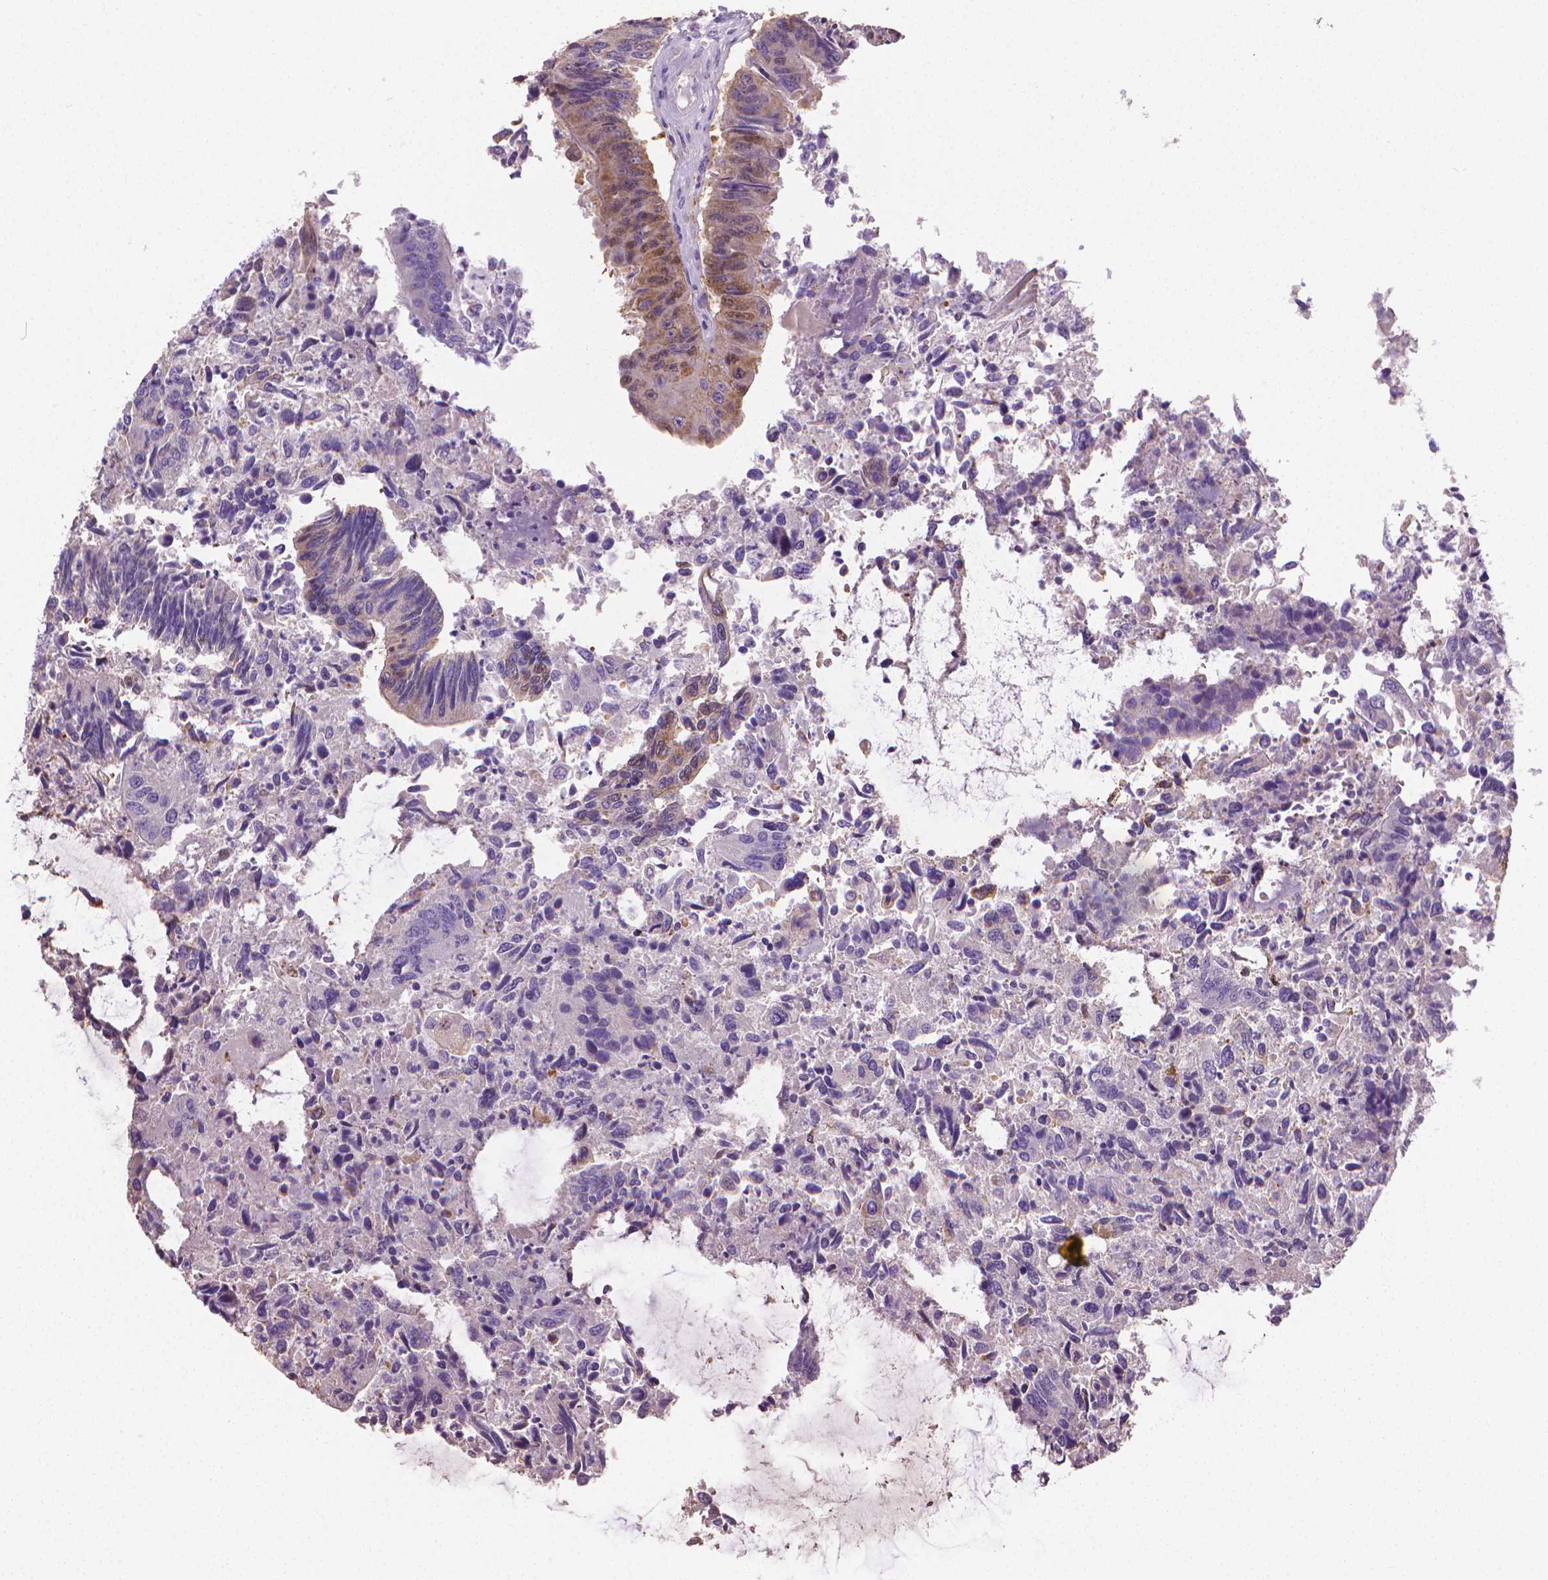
{"staining": {"intensity": "weak", "quantity": "<25%", "location": "cytoplasmic/membranous"}, "tissue": "colorectal cancer", "cell_type": "Tumor cells", "image_type": "cancer", "snomed": [{"axis": "morphology", "description": "Adenocarcinoma, NOS"}, {"axis": "topography", "description": "Colon"}], "caption": "This histopathology image is of colorectal cancer (adenocarcinoma) stained with immunohistochemistry to label a protein in brown with the nuclei are counter-stained blue. There is no staining in tumor cells. (DAB (3,3'-diaminobenzidine) IHC with hematoxylin counter stain).", "gene": "PNMA2", "patient": {"sex": "female", "age": 67}}